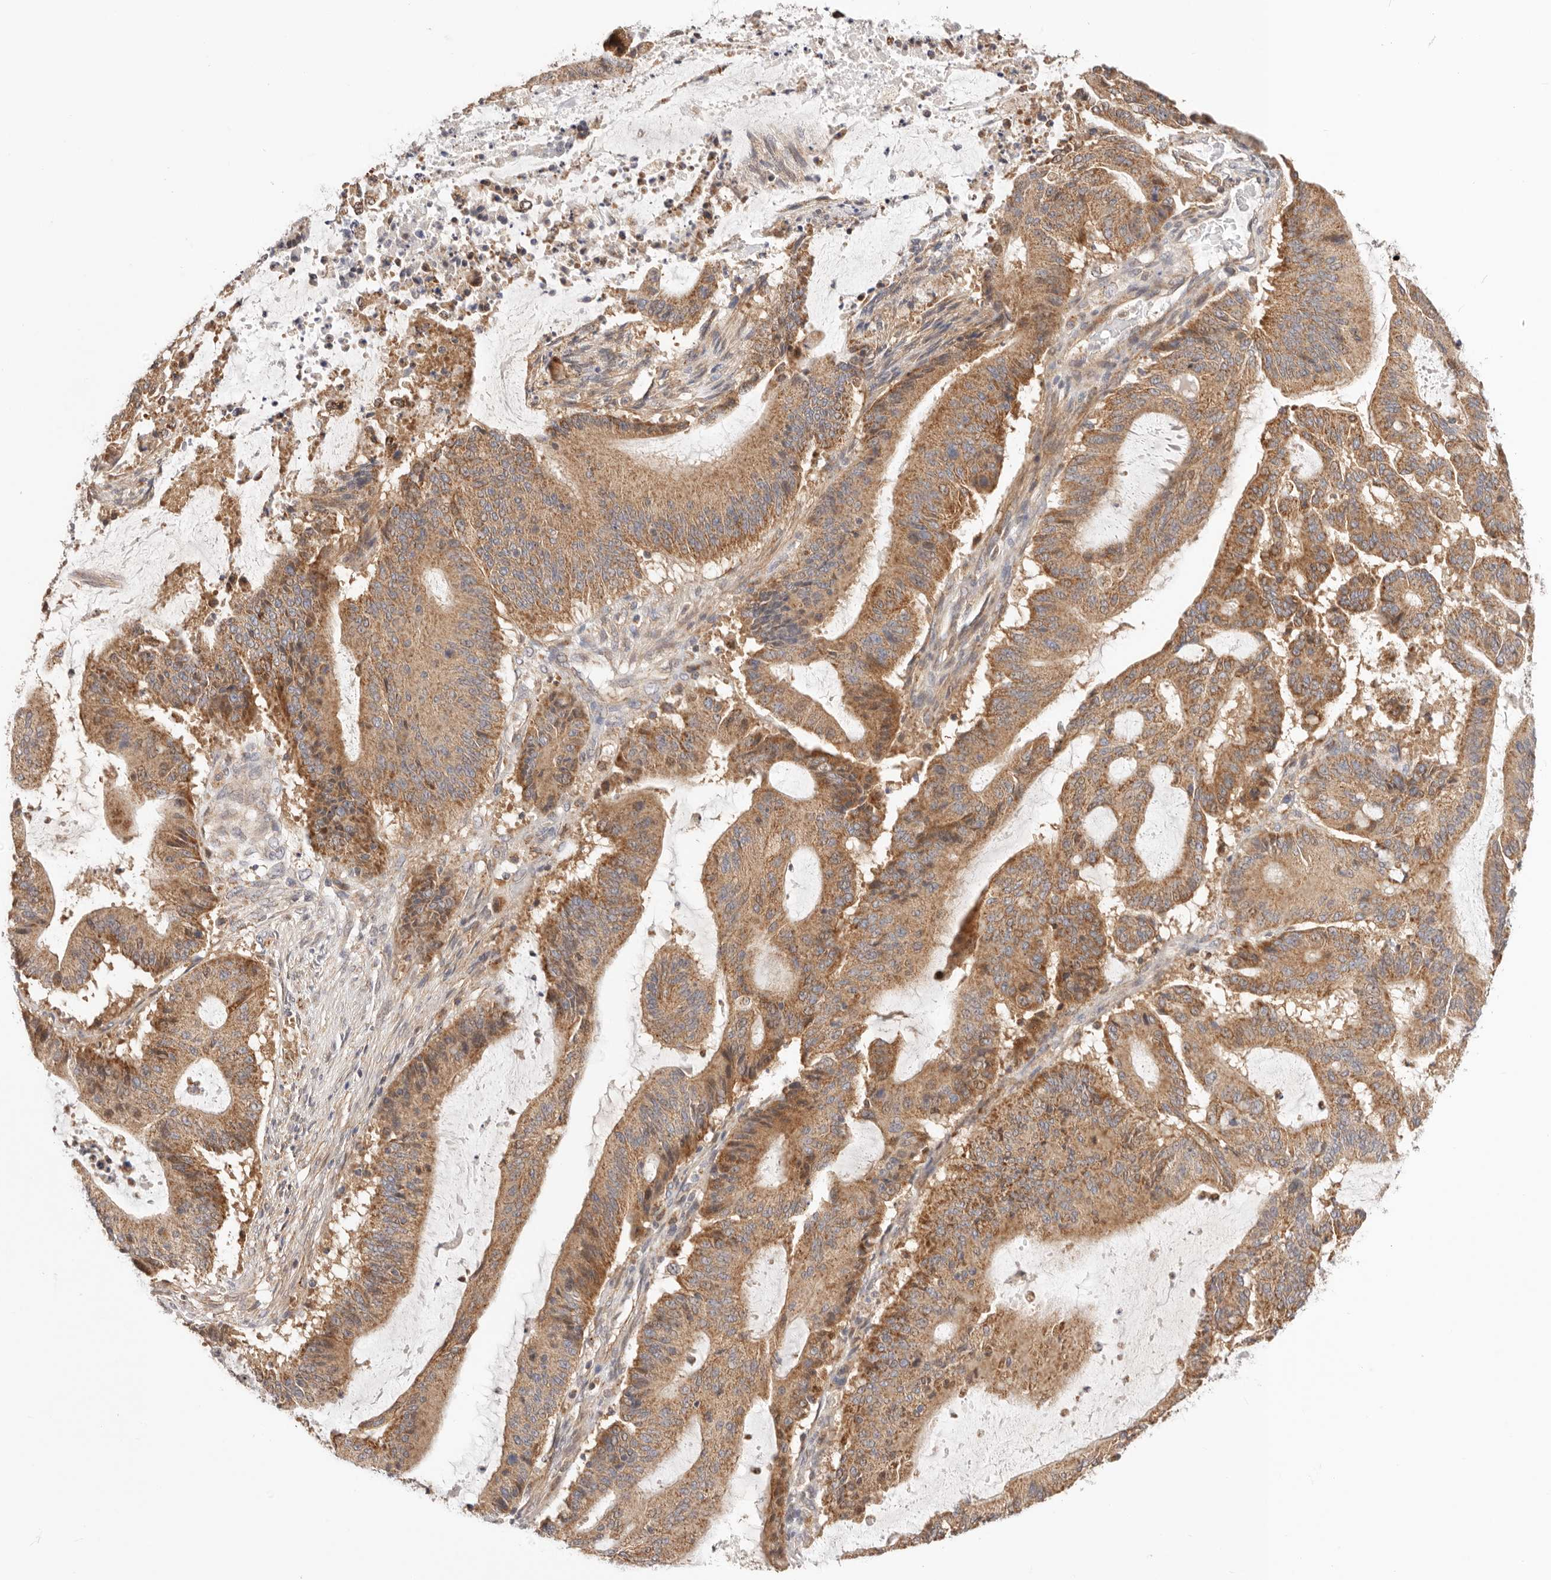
{"staining": {"intensity": "moderate", "quantity": ">75%", "location": "cytoplasmic/membranous"}, "tissue": "liver cancer", "cell_type": "Tumor cells", "image_type": "cancer", "snomed": [{"axis": "morphology", "description": "Normal tissue, NOS"}, {"axis": "morphology", "description": "Cholangiocarcinoma"}, {"axis": "topography", "description": "Liver"}, {"axis": "topography", "description": "Peripheral nerve tissue"}], "caption": "Brown immunohistochemical staining in cholangiocarcinoma (liver) displays moderate cytoplasmic/membranous expression in approximately >75% of tumor cells. (DAB IHC with brightfield microscopy, high magnification).", "gene": "KCMF1", "patient": {"sex": "female", "age": 73}}